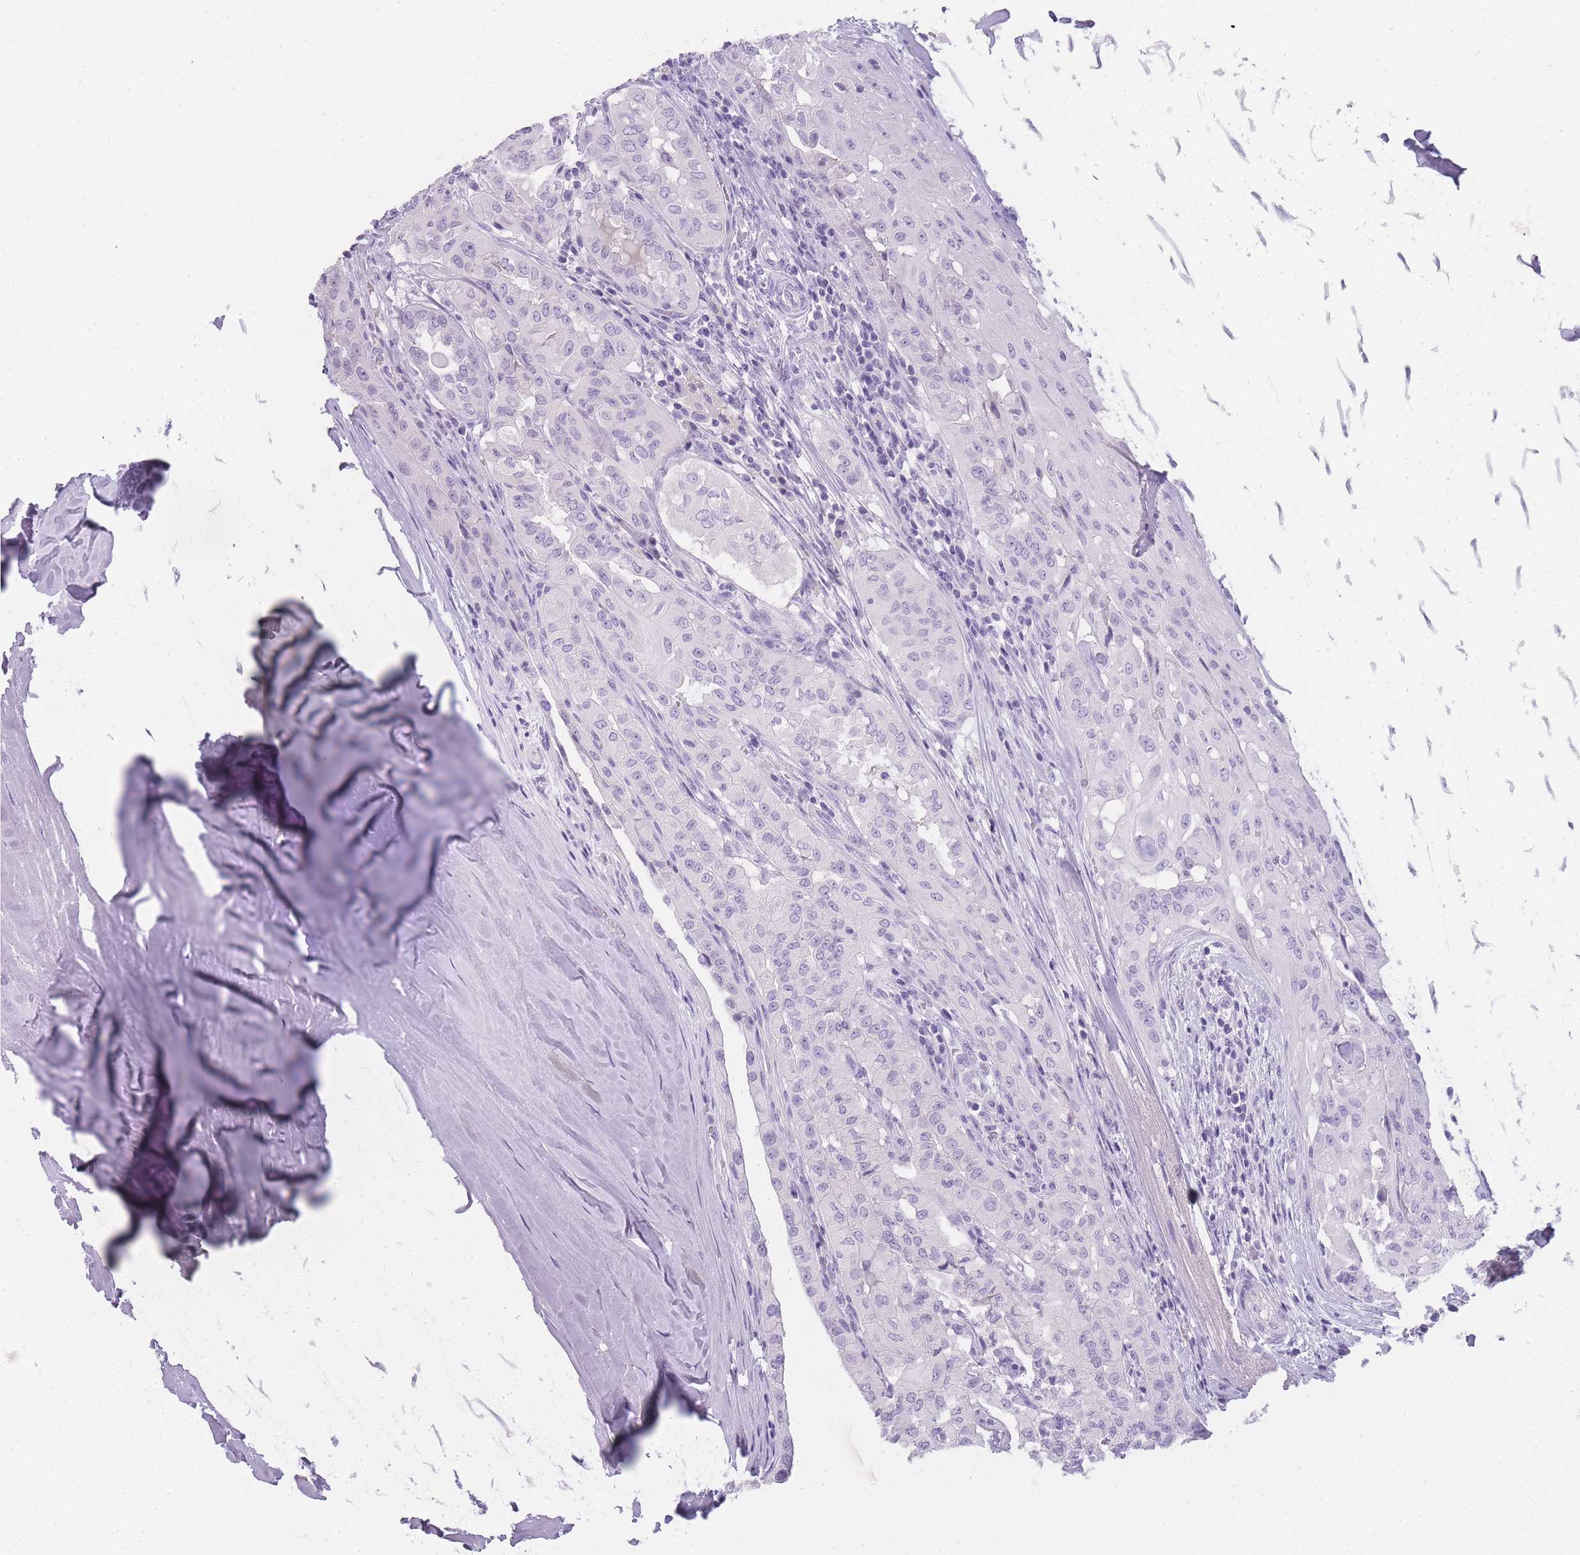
{"staining": {"intensity": "negative", "quantity": "none", "location": "none"}, "tissue": "thyroid cancer", "cell_type": "Tumor cells", "image_type": "cancer", "snomed": [{"axis": "morphology", "description": "Papillary adenocarcinoma, NOS"}, {"axis": "topography", "description": "Thyroid gland"}], "caption": "Papillary adenocarcinoma (thyroid) was stained to show a protein in brown. There is no significant staining in tumor cells. (DAB (3,3'-diaminobenzidine) immunohistochemistry visualized using brightfield microscopy, high magnification).", "gene": "TCP11", "patient": {"sex": "female", "age": 59}}